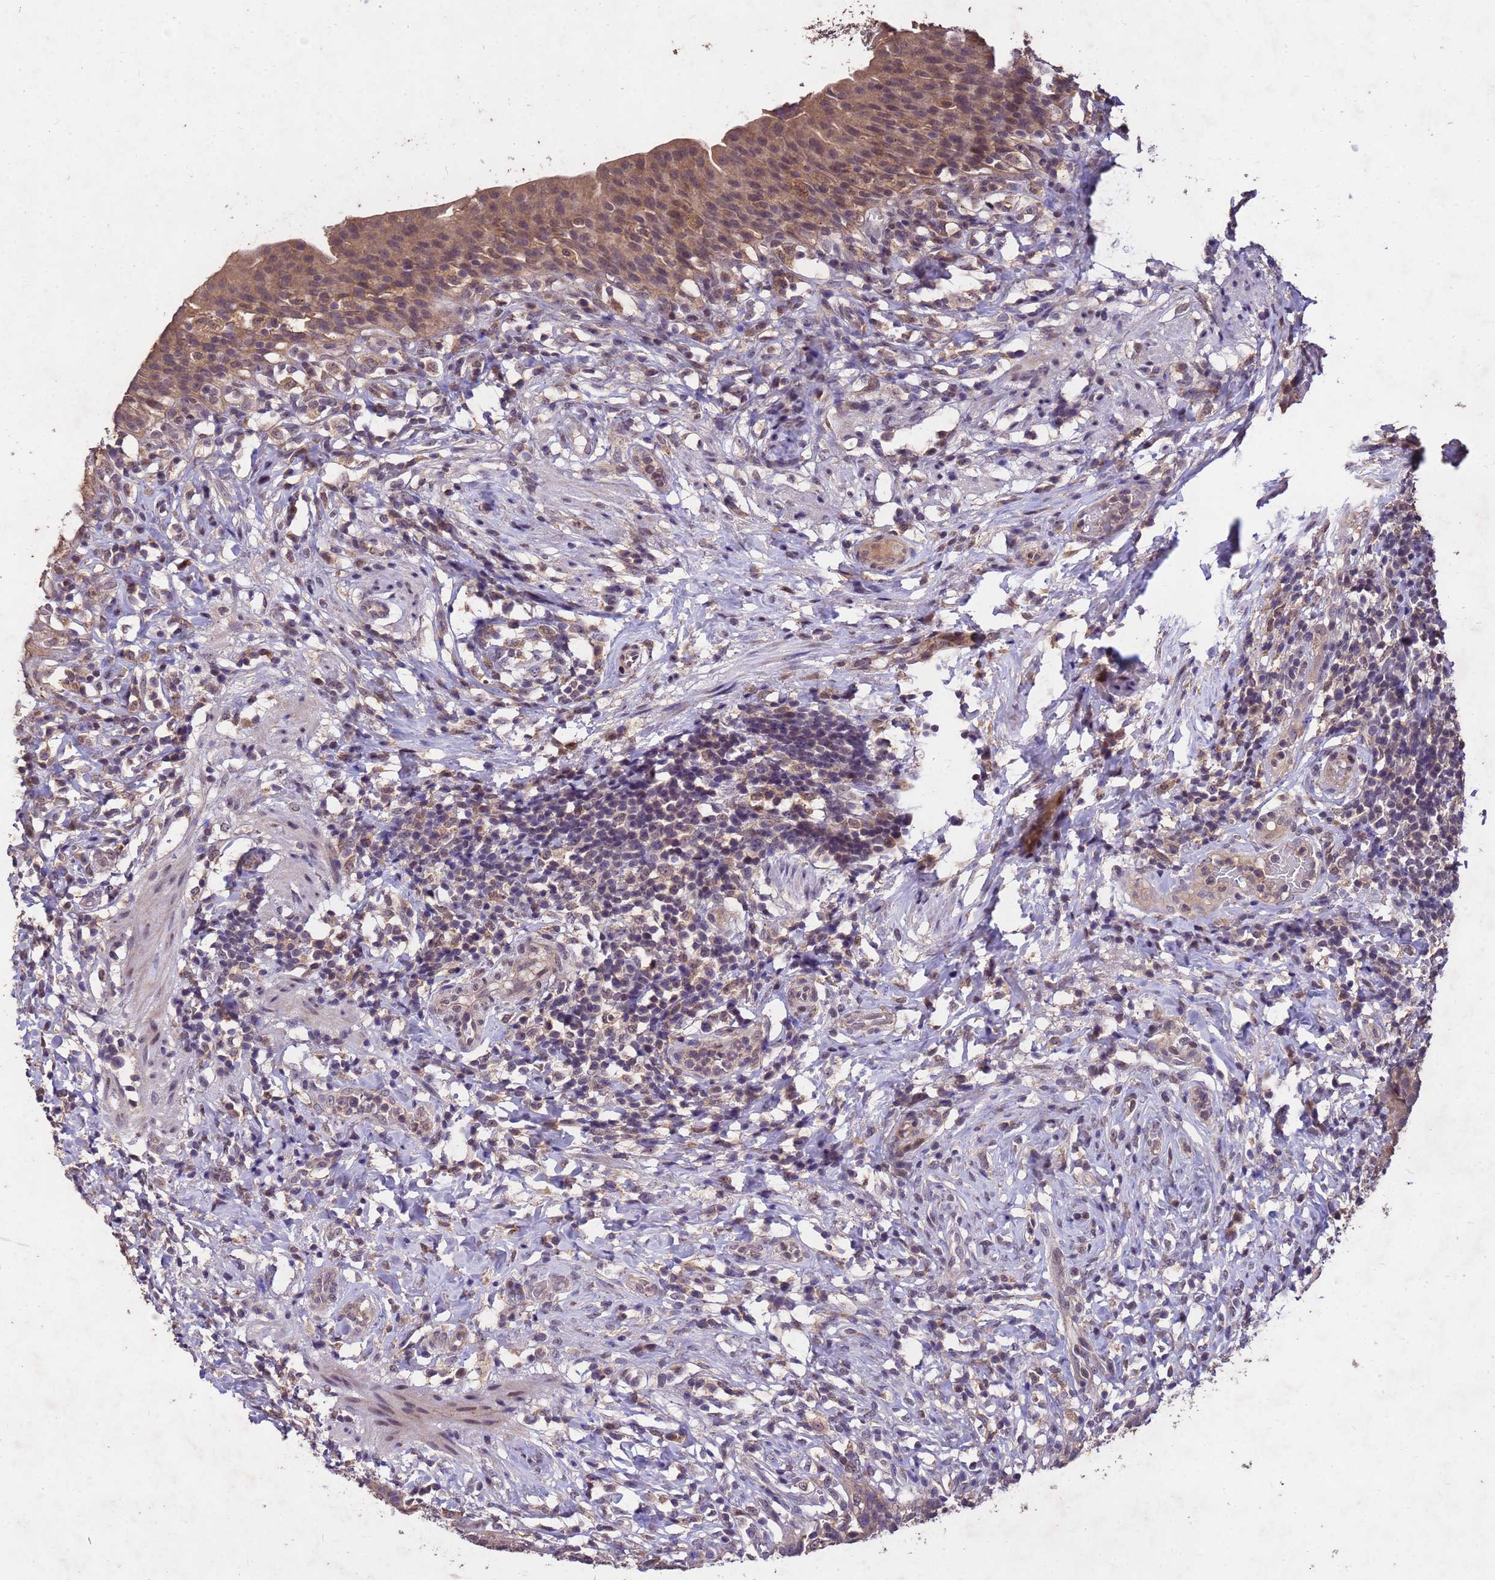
{"staining": {"intensity": "moderate", "quantity": ">75%", "location": "cytoplasmic/membranous"}, "tissue": "urinary bladder", "cell_type": "Urothelial cells", "image_type": "normal", "snomed": [{"axis": "morphology", "description": "Normal tissue, NOS"}, {"axis": "morphology", "description": "Inflammation, NOS"}, {"axis": "topography", "description": "Urinary bladder"}], "caption": "High-power microscopy captured an immunohistochemistry micrograph of benign urinary bladder, revealing moderate cytoplasmic/membranous expression in approximately >75% of urothelial cells. Nuclei are stained in blue.", "gene": "TOR4A", "patient": {"sex": "male", "age": 64}}